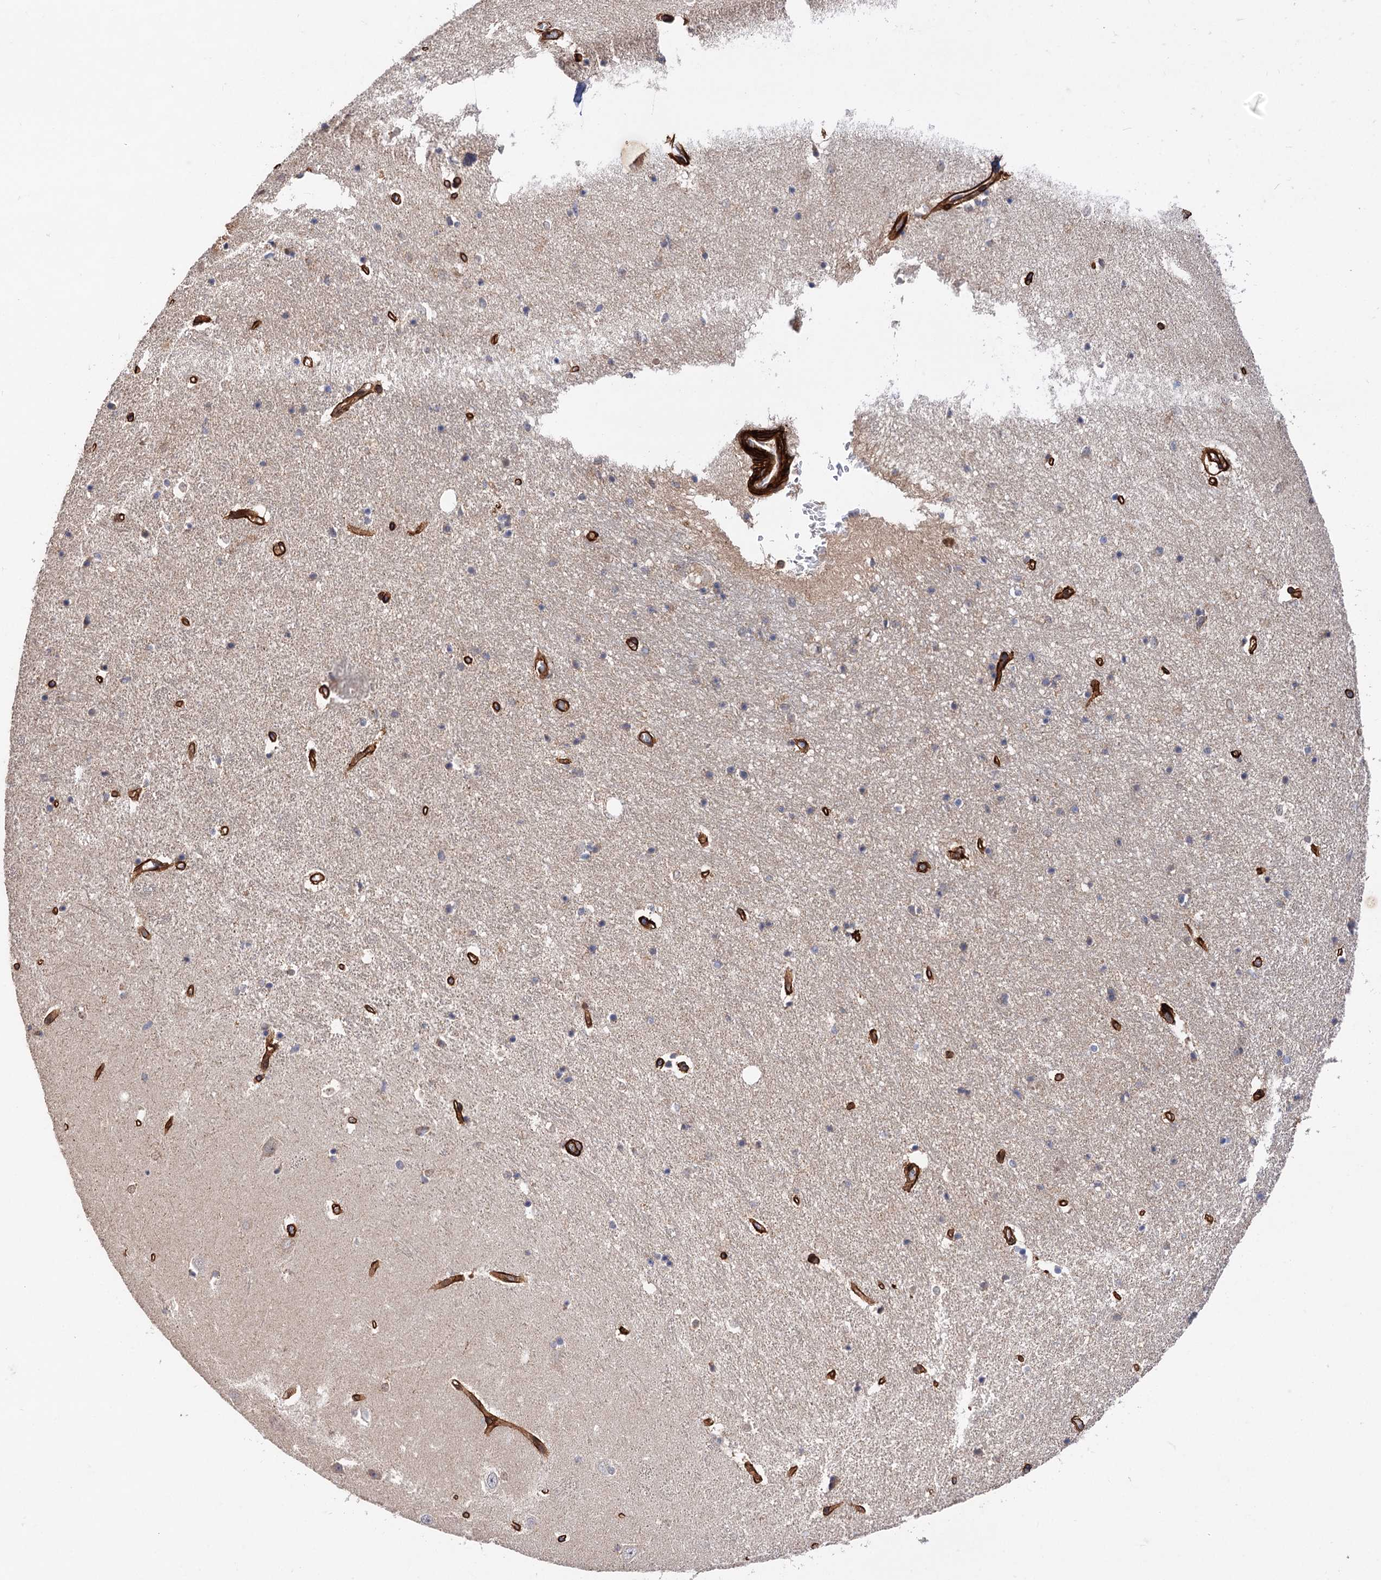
{"staining": {"intensity": "negative", "quantity": "none", "location": "none"}, "tissue": "hippocampus", "cell_type": "Glial cells", "image_type": "normal", "snomed": [{"axis": "morphology", "description": "Normal tissue, NOS"}, {"axis": "topography", "description": "Hippocampus"}], "caption": "Immunohistochemistry of unremarkable hippocampus reveals no positivity in glial cells. (DAB (3,3'-diaminobenzidine) immunohistochemistry (IHC) visualized using brightfield microscopy, high magnification).", "gene": "CSAD", "patient": {"sex": "female", "age": 64}}